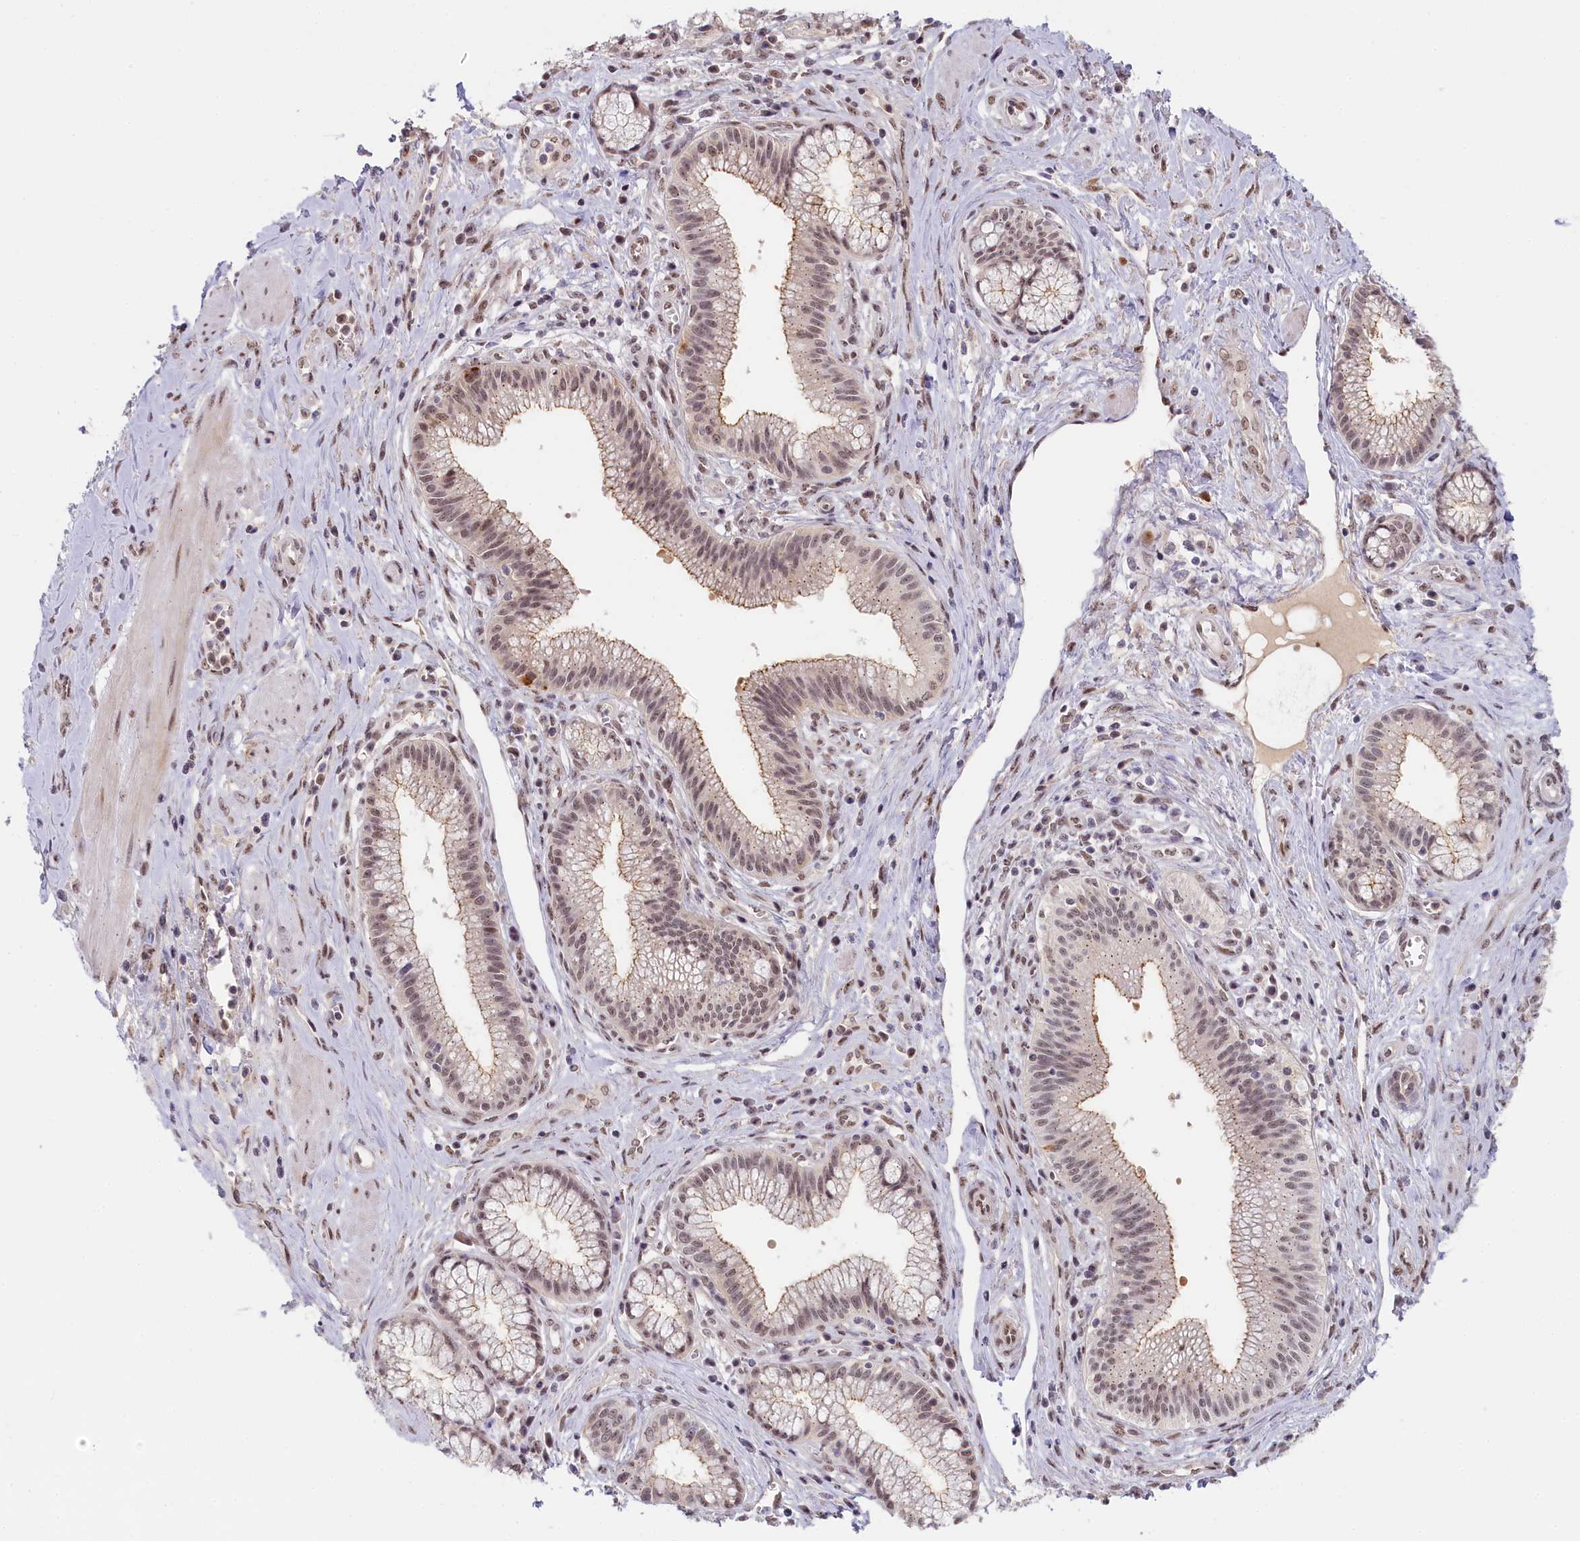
{"staining": {"intensity": "moderate", "quantity": ">75%", "location": "cytoplasmic/membranous,nuclear"}, "tissue": "pancreatic cancer", "cell_type": "Tumor cells", "image_type": "cancer", "snomed": [{"axis": "morphology", "description": "Adenocarcinoma, NOS"}, {"axis": "topography", "description": "Pancreas"}], "caption": "The immunohistochemical stain labels moderate cytoplasmic/membranous and nuclear staining in tumor cells of adenocarcinoma (pancreatic) tissue. The staining was performed using DAB (3,3'-diaminobenzidine) to visualize the protein expression in brown, while the nuclei were stained in blue with hematoxylin (Magnification: 20x).", "gene": "SEC31B", "patient": {"sex": "male", "age": 72}}